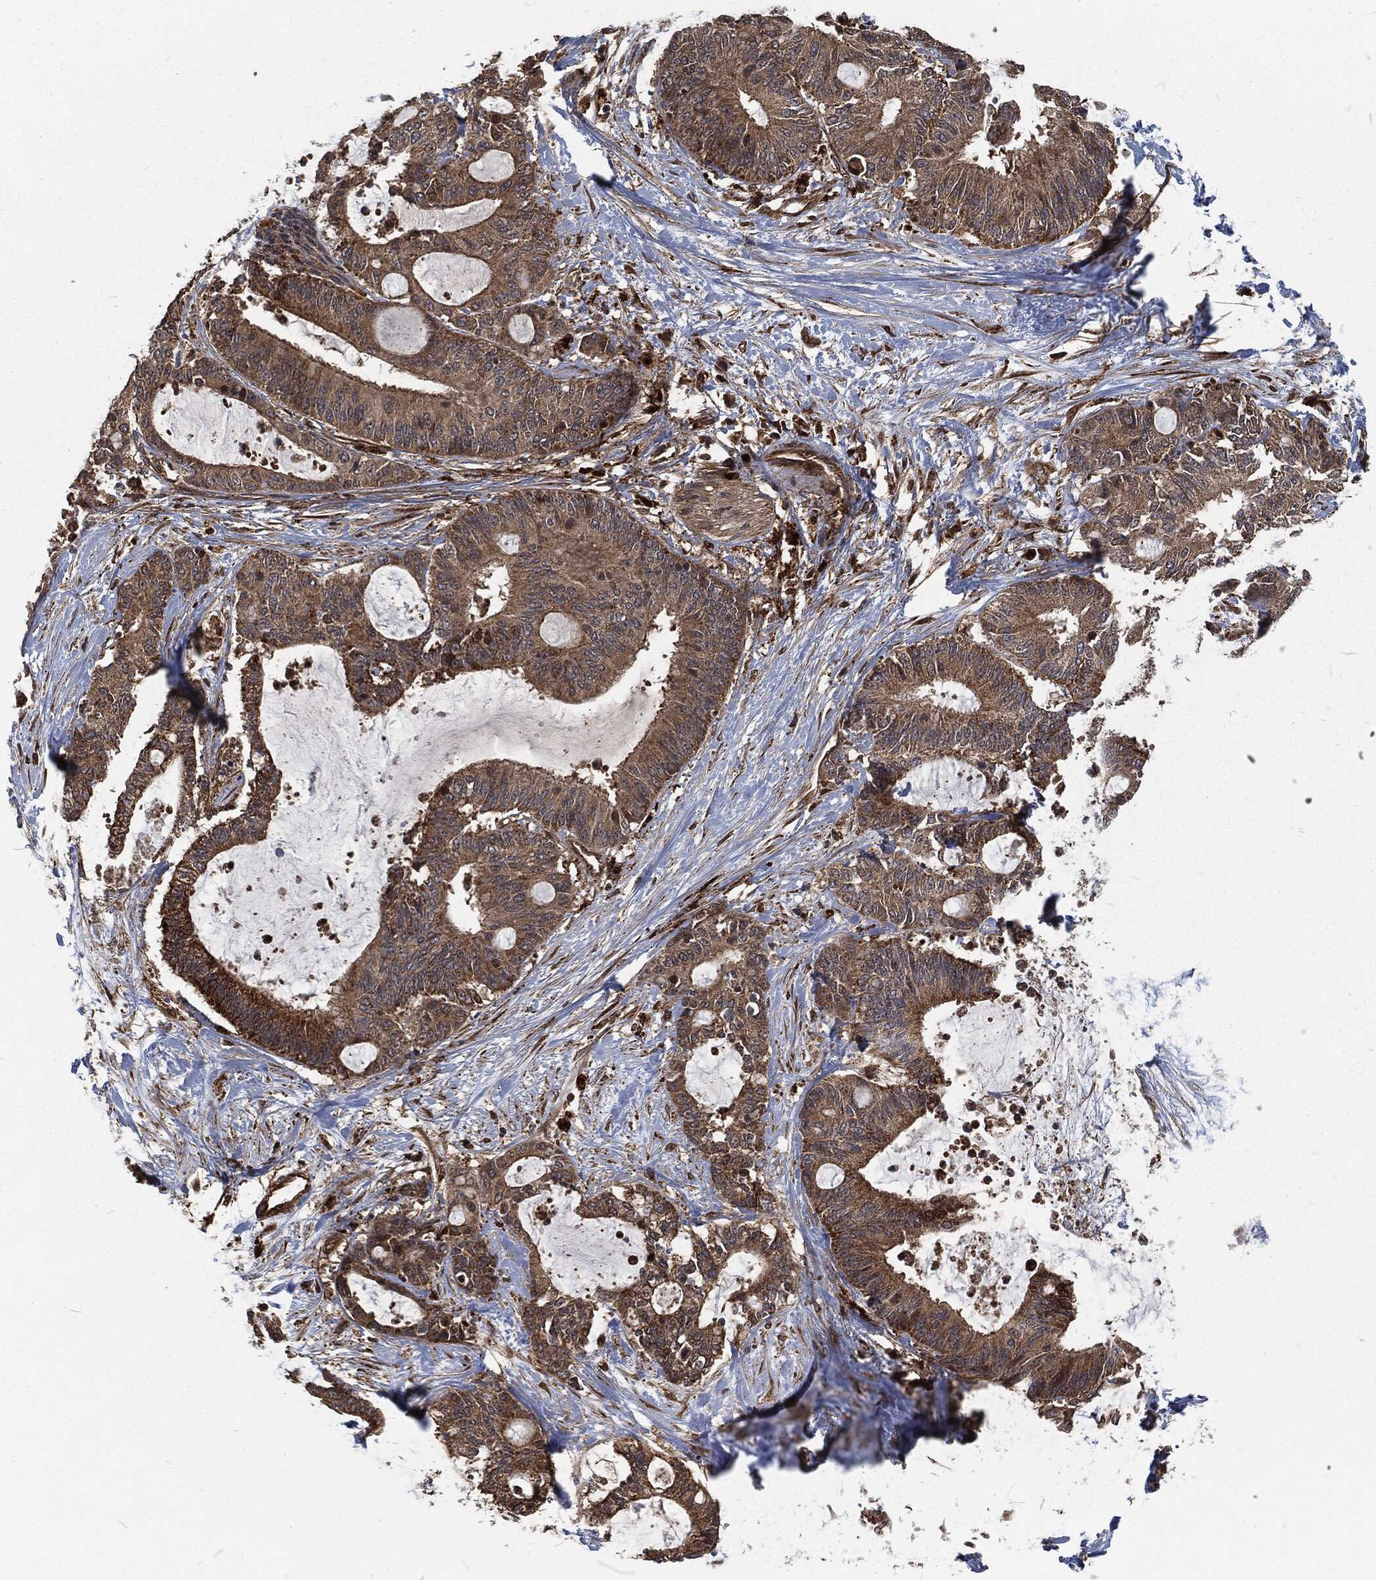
{"staining": {"intensity": "moderate", "quantity": ">75%", "location": "cytoplasmic/membranous"}, "tissue": "liver cancer", "cell_type": "Tumor cells", "image_type": "cancer", "snomed": [{"axis": "morphology", "description": "Cholangiocarcinoma"}, {"axis": "topography", "description": "Liver"}], "caption": "Liver cancer was stained to show a protein in brown. There is medium levels of moderate cytoplasmic/membranous positivity in approximately >75% of tumor cells.", "gene": "RFTN1", "patient": {"sex": "female", "age": 73}}